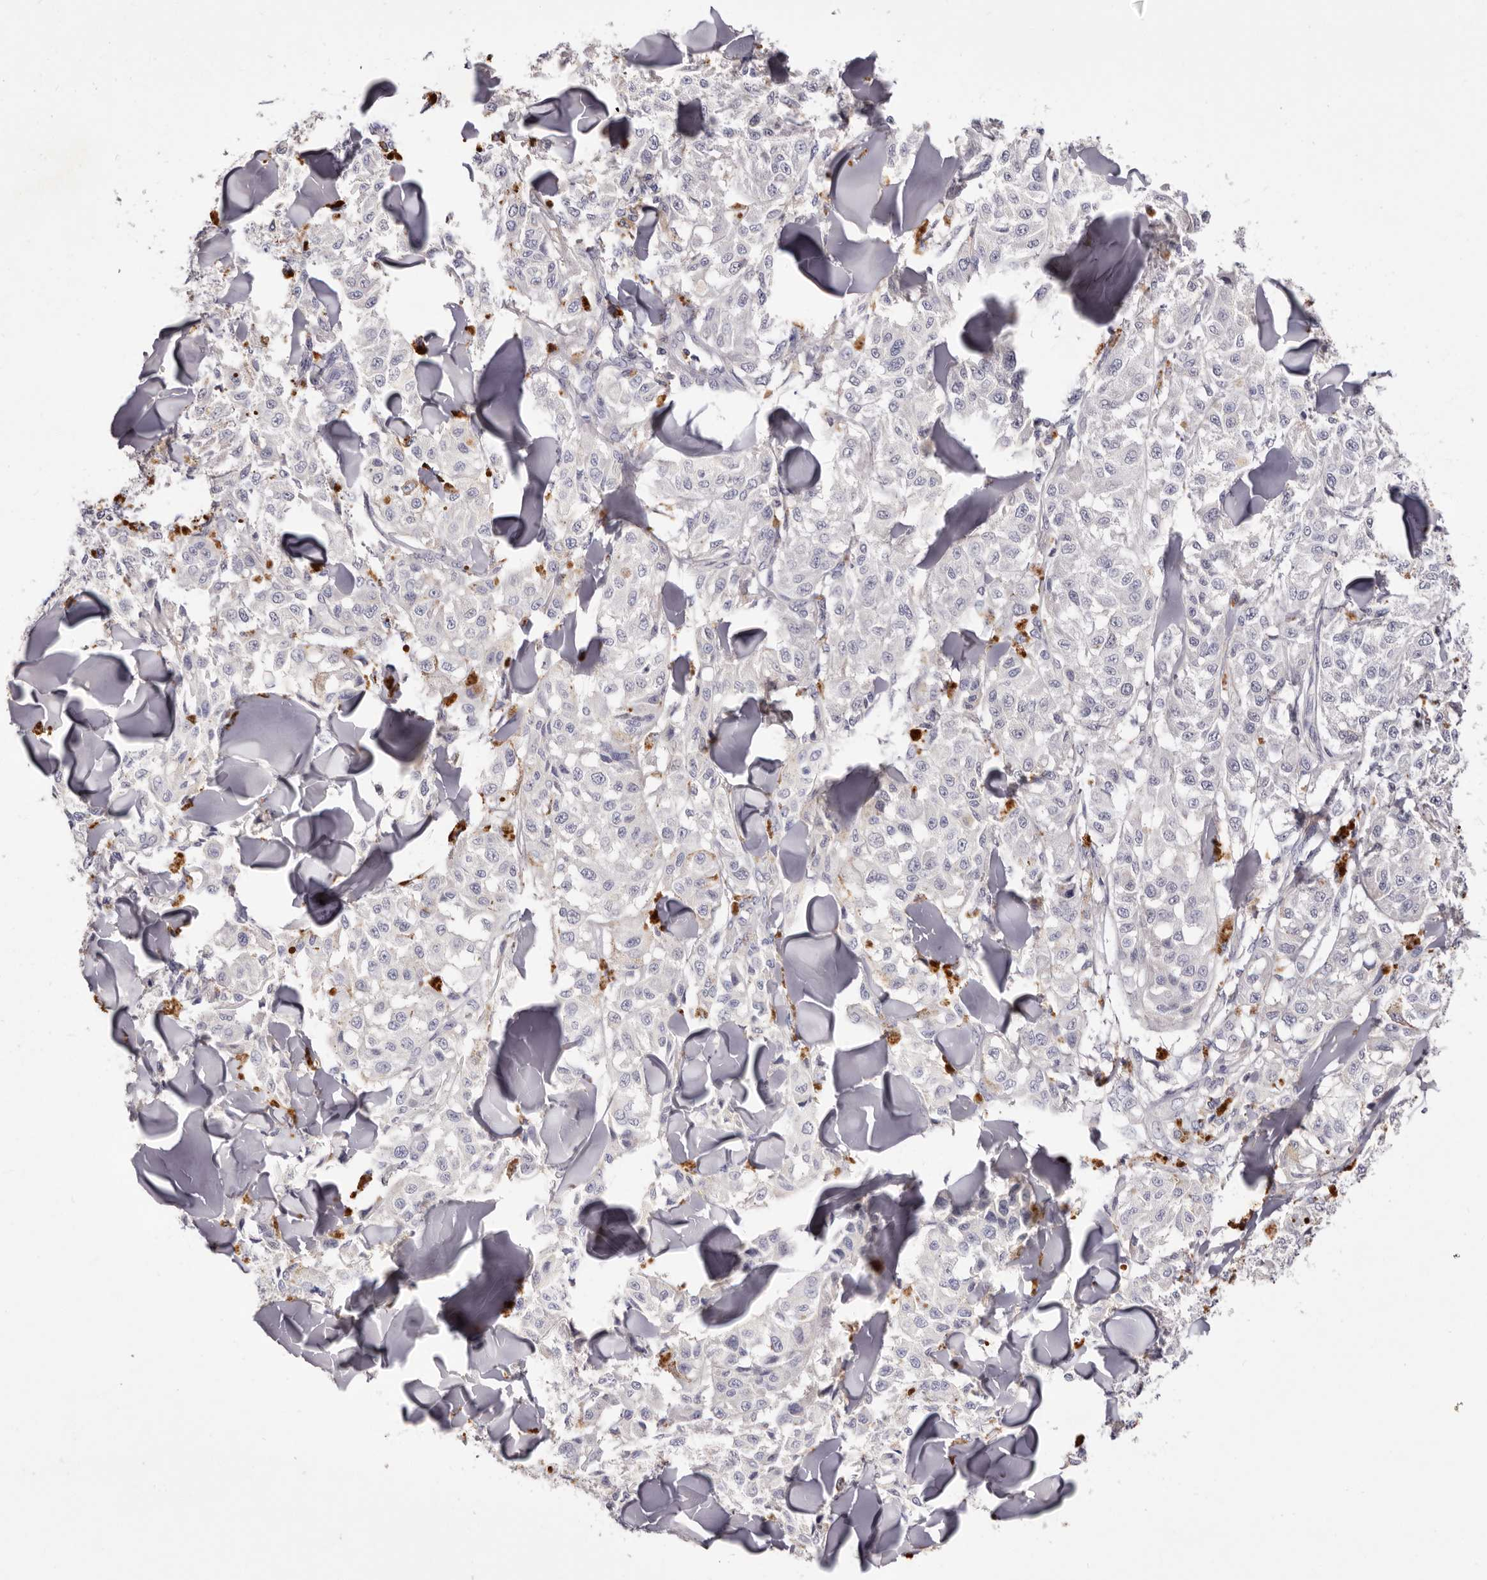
{"staining": {"intensity": "negative", "quantity": "none", "location": "none"}, "tissue": "melanoma", "cell_type": "Tumor cells", "image_type": "cancer", "snomed": [{"axis": "morphology", "description": "Malignant melanoma, NOS"}, {"axis": "topography", "description": "Skin"}], "caption": "High power microscopy photomicrograph of an IHC histopathology image of melanoma, revealing no significant staining in tumor cells.", "gene": "S1PR5", "patient": {"sex": "female", "age": 64}}